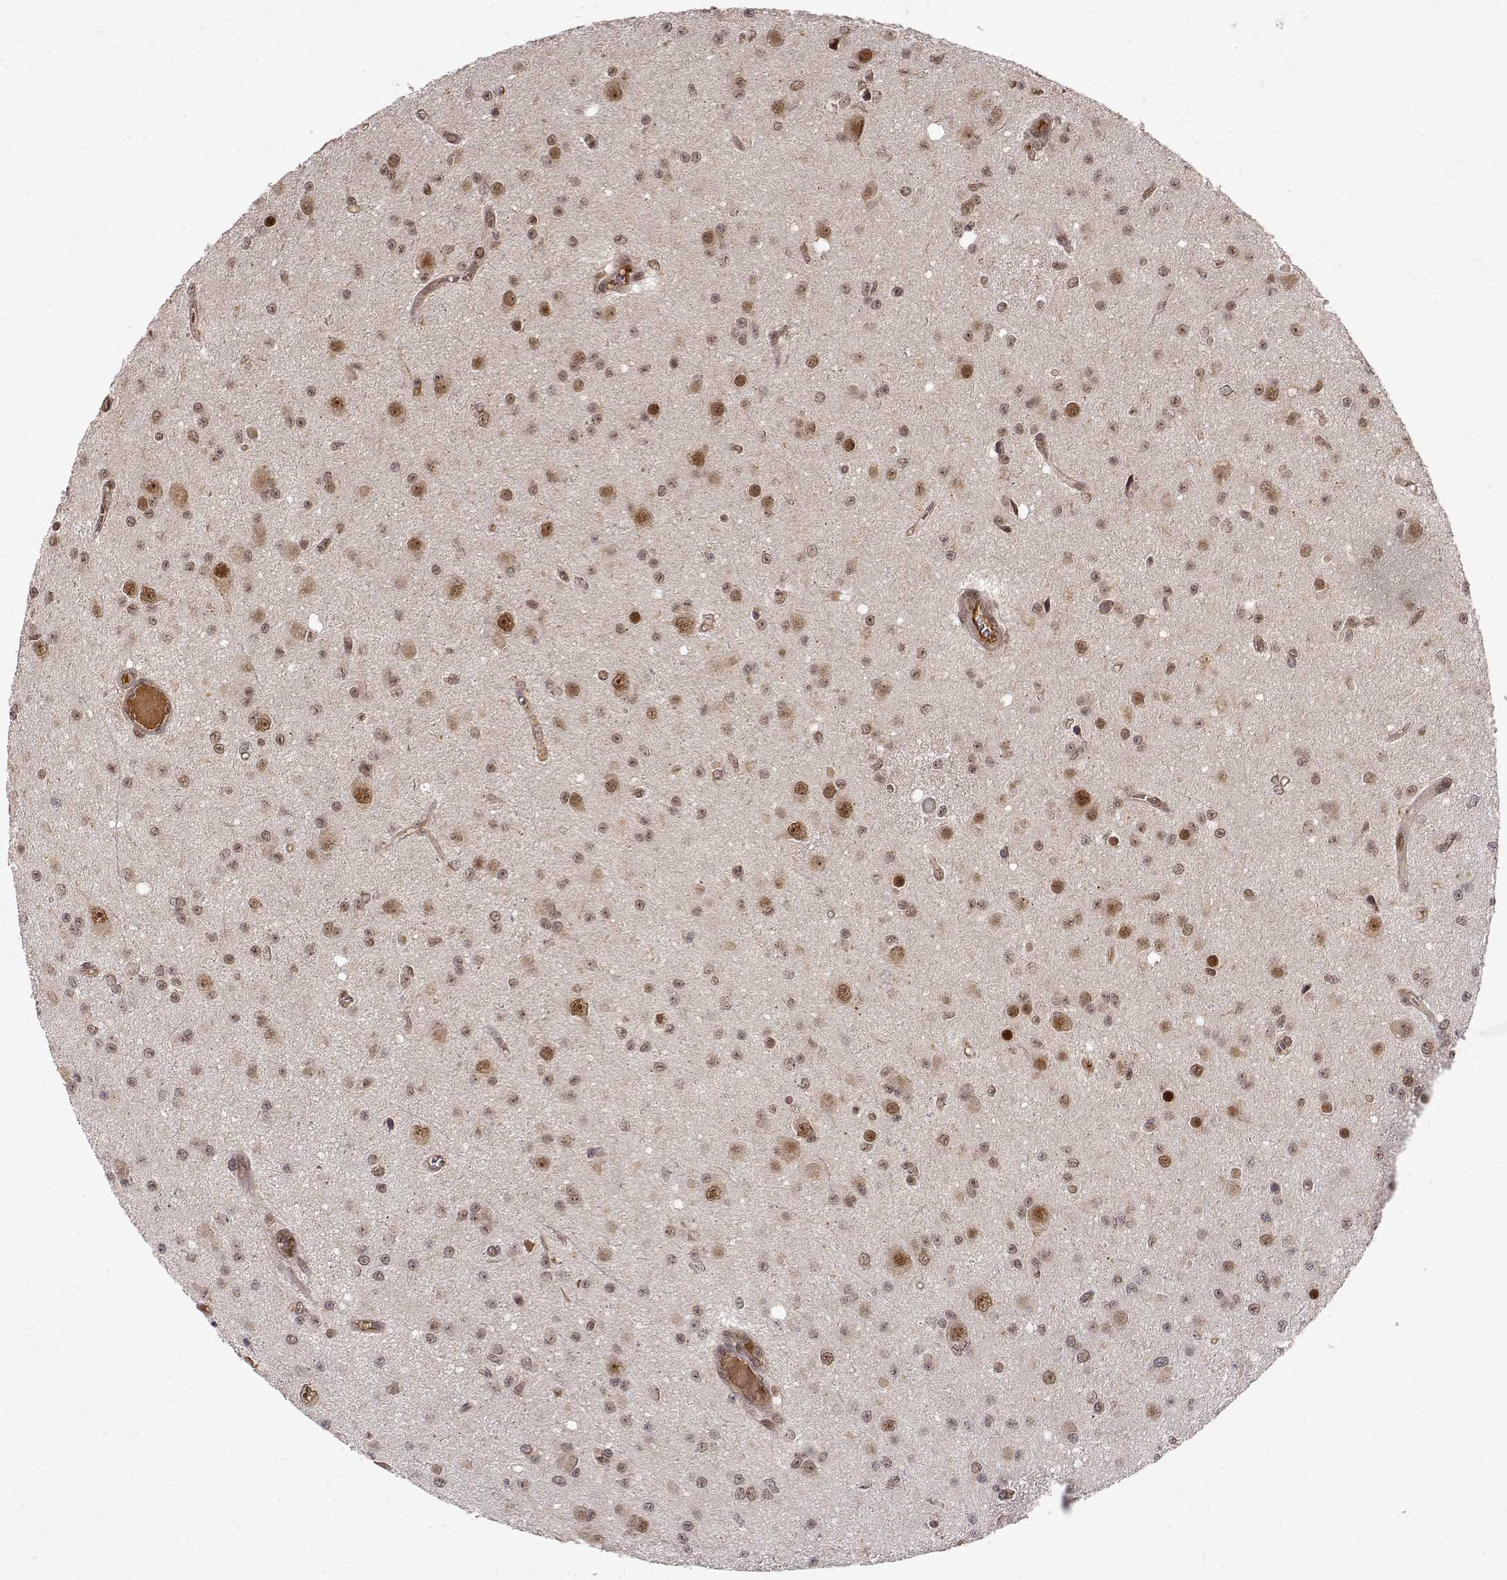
{"staining": {"intensity": "weak", "quantity": "25%-75%", "location": "cytoplasmic/membranous,nuclear"}, "tissue": "glioma", "cell_type": "Tumor cells", "image_type": "cancer", "snomed": [{"axis": "morphology", "description": "Glioma, malignant, Low grade"}, {"axis": "topography", "description": "Brain"}], "caption": "Brown immunohistochemical staining in human malignant glioma (low-grade) shows weak cytoplasmic/membranous and nuclear expression in approximately 25%-75% of tumor cells.", "gene": "MAEA", "patient": {"sex": "female", "age": 45}}